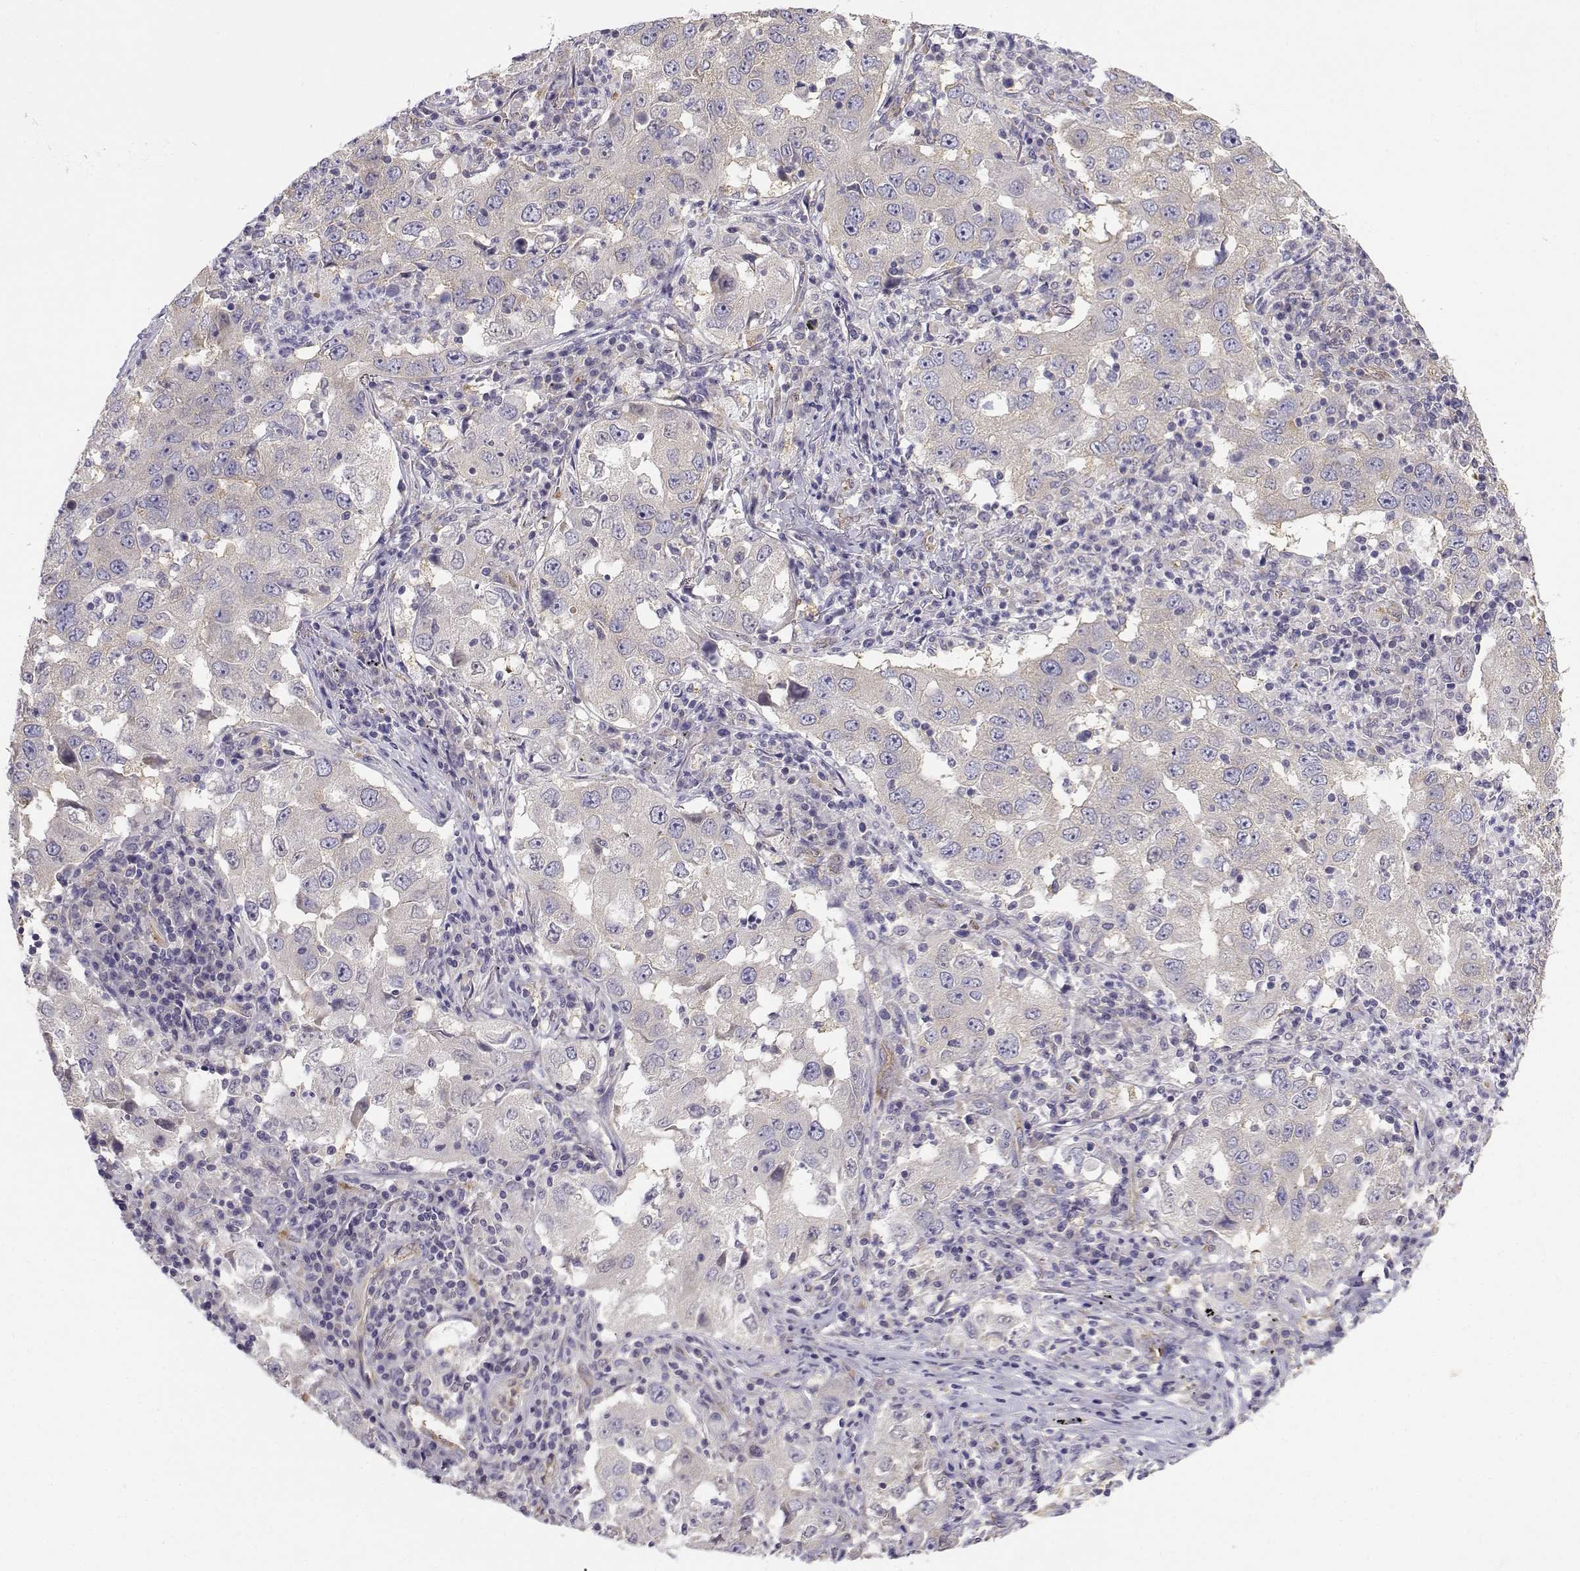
{"staining": {"intensity": "negative", "quantity": "none", "location": "none"}, "tissue": "lung cancer", "cell_type": "Tumor cells", "image_type": "cancer", "snomed": [{"axis": "morphology", "description": "Adenocarcinoma, NOS"}, {"axis": "topography", "description": "Lung"}], "caption": "Immunohistochemistry micrograph of adenocarcinoma (lung) stained for a protein (brown), which shows no expression in tumor cells.", "gene": "BEND6", "patient": {"sex": "male", "age": 73}}